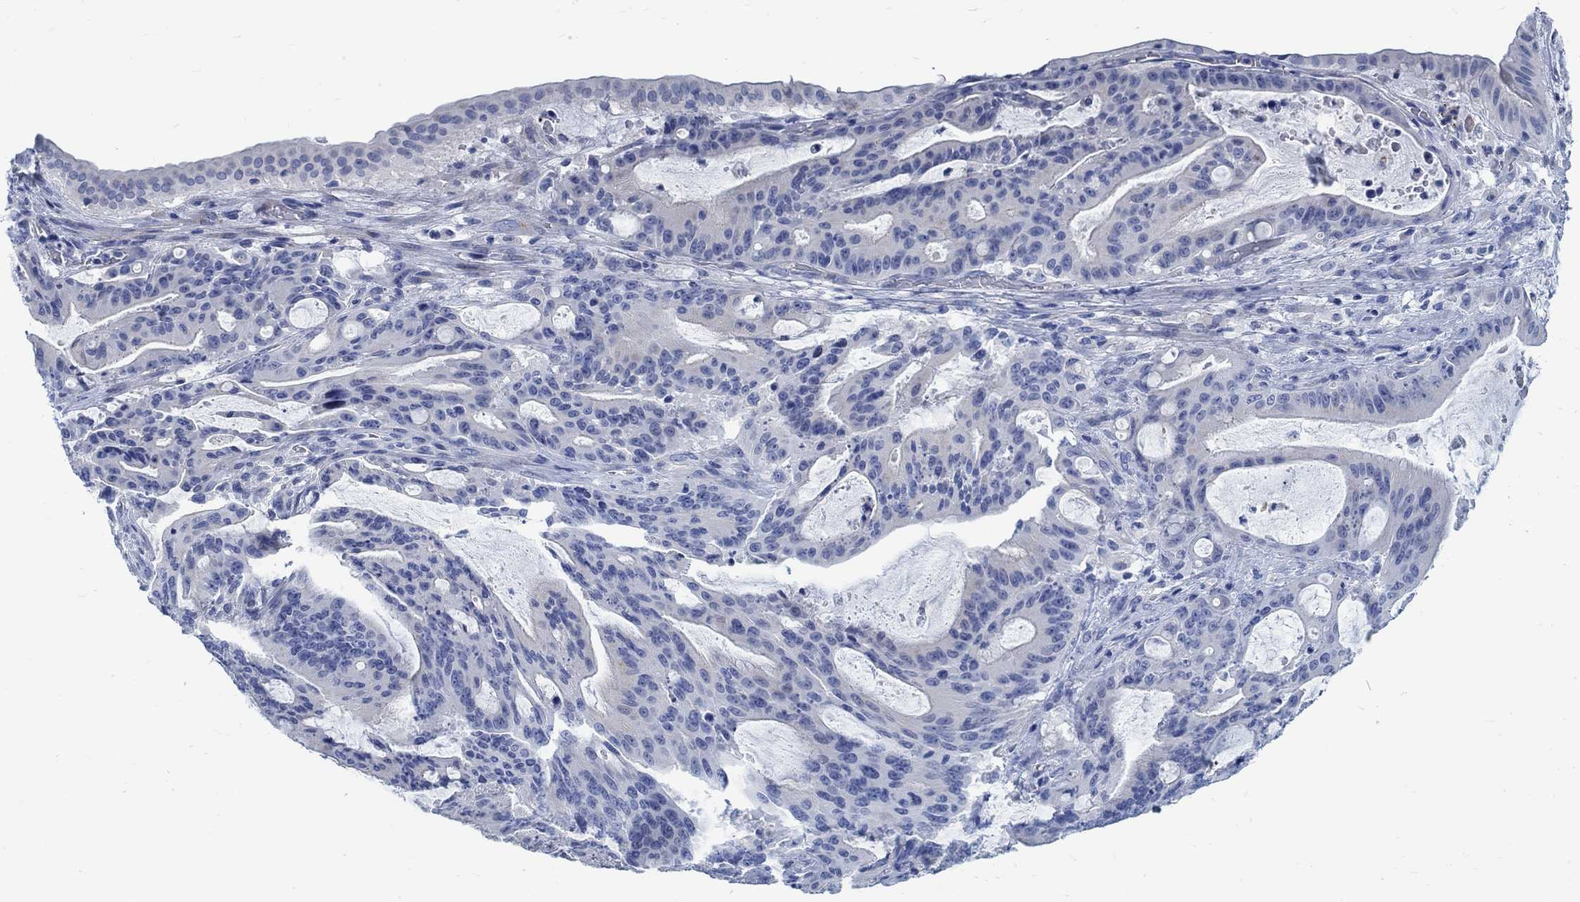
{"staining": {"intensity": "negative", "quantity": "none", "location": "none"}, "tissue": "liver cancer", "cell_type": "Tumor cells", "image_type": "cancer", "snomed": [{"axis": "morphology", "description": "Cholangiocarcinoma"}, {"axis": "topography", "description": "Liver"}], "caption": "This is a histopathology image of IHC staining of liver cancer (cholangiocarcinoma), which shows no expression in tumor cells. (DAB IHC with hematoxylin counter stain).", "gene": "RBM20", "patient": {"sex": "female", "age": 73}}